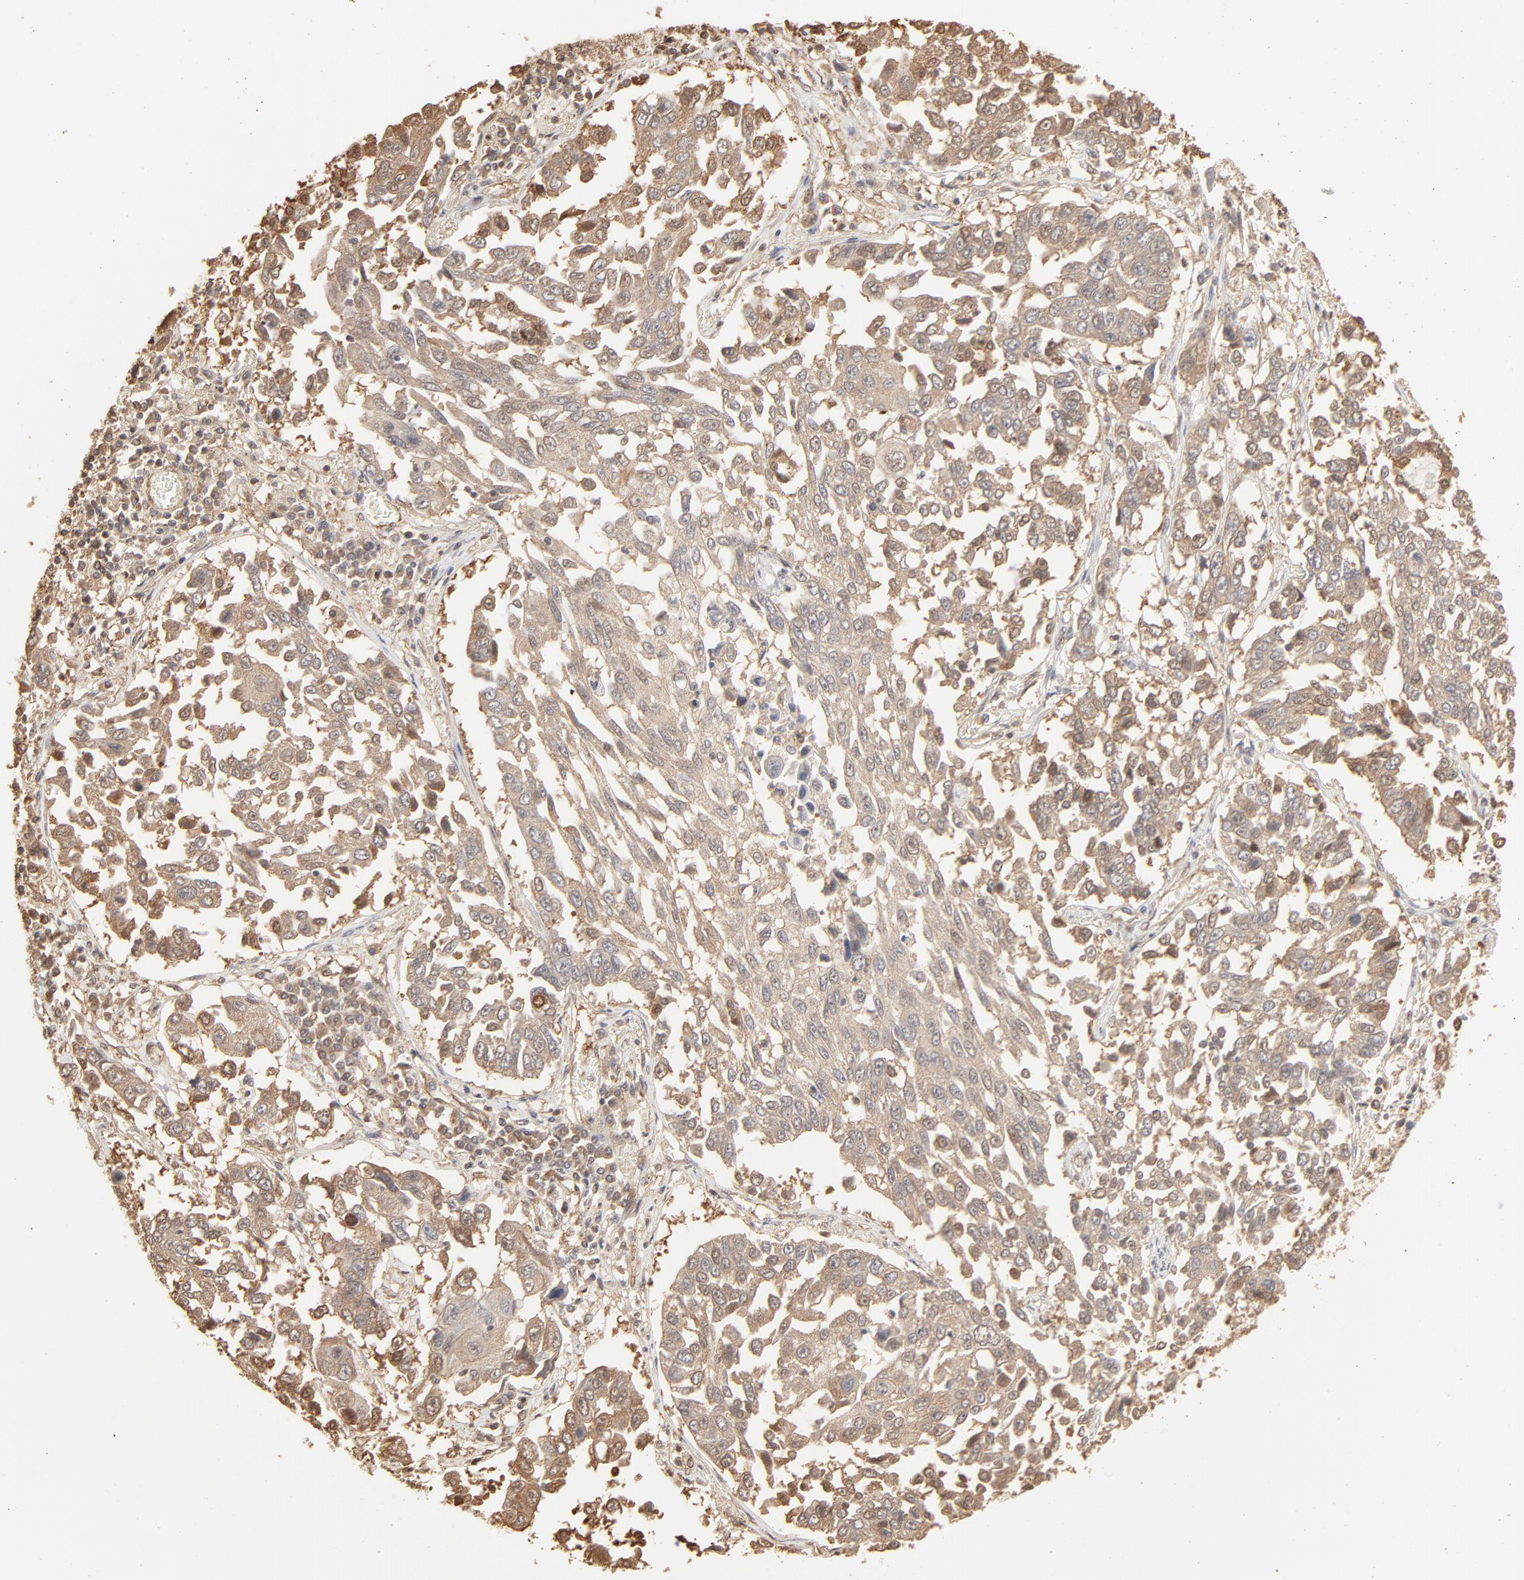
{"staining": {"intensity": "moderate", "quantity": ">75%", "location": "cytoplasmic/membranous"}, "tissue": "lung cancer", "cell_type": "Tumor cells", "image_type": "cancer", "snomed": [{"axis": "morphology", "description": "Squamous cell carcinoma, NOS"}, {"axis": "topography", "description": "Lung"}], "caption": "Immunohistochemical staining of human lung cancer reveals moderate cytoplasmic/membranous protein positivity in about >75% of tumor cells.", "gene": "PPP2CA", "patient": {"sex": "male", "age": 71}}